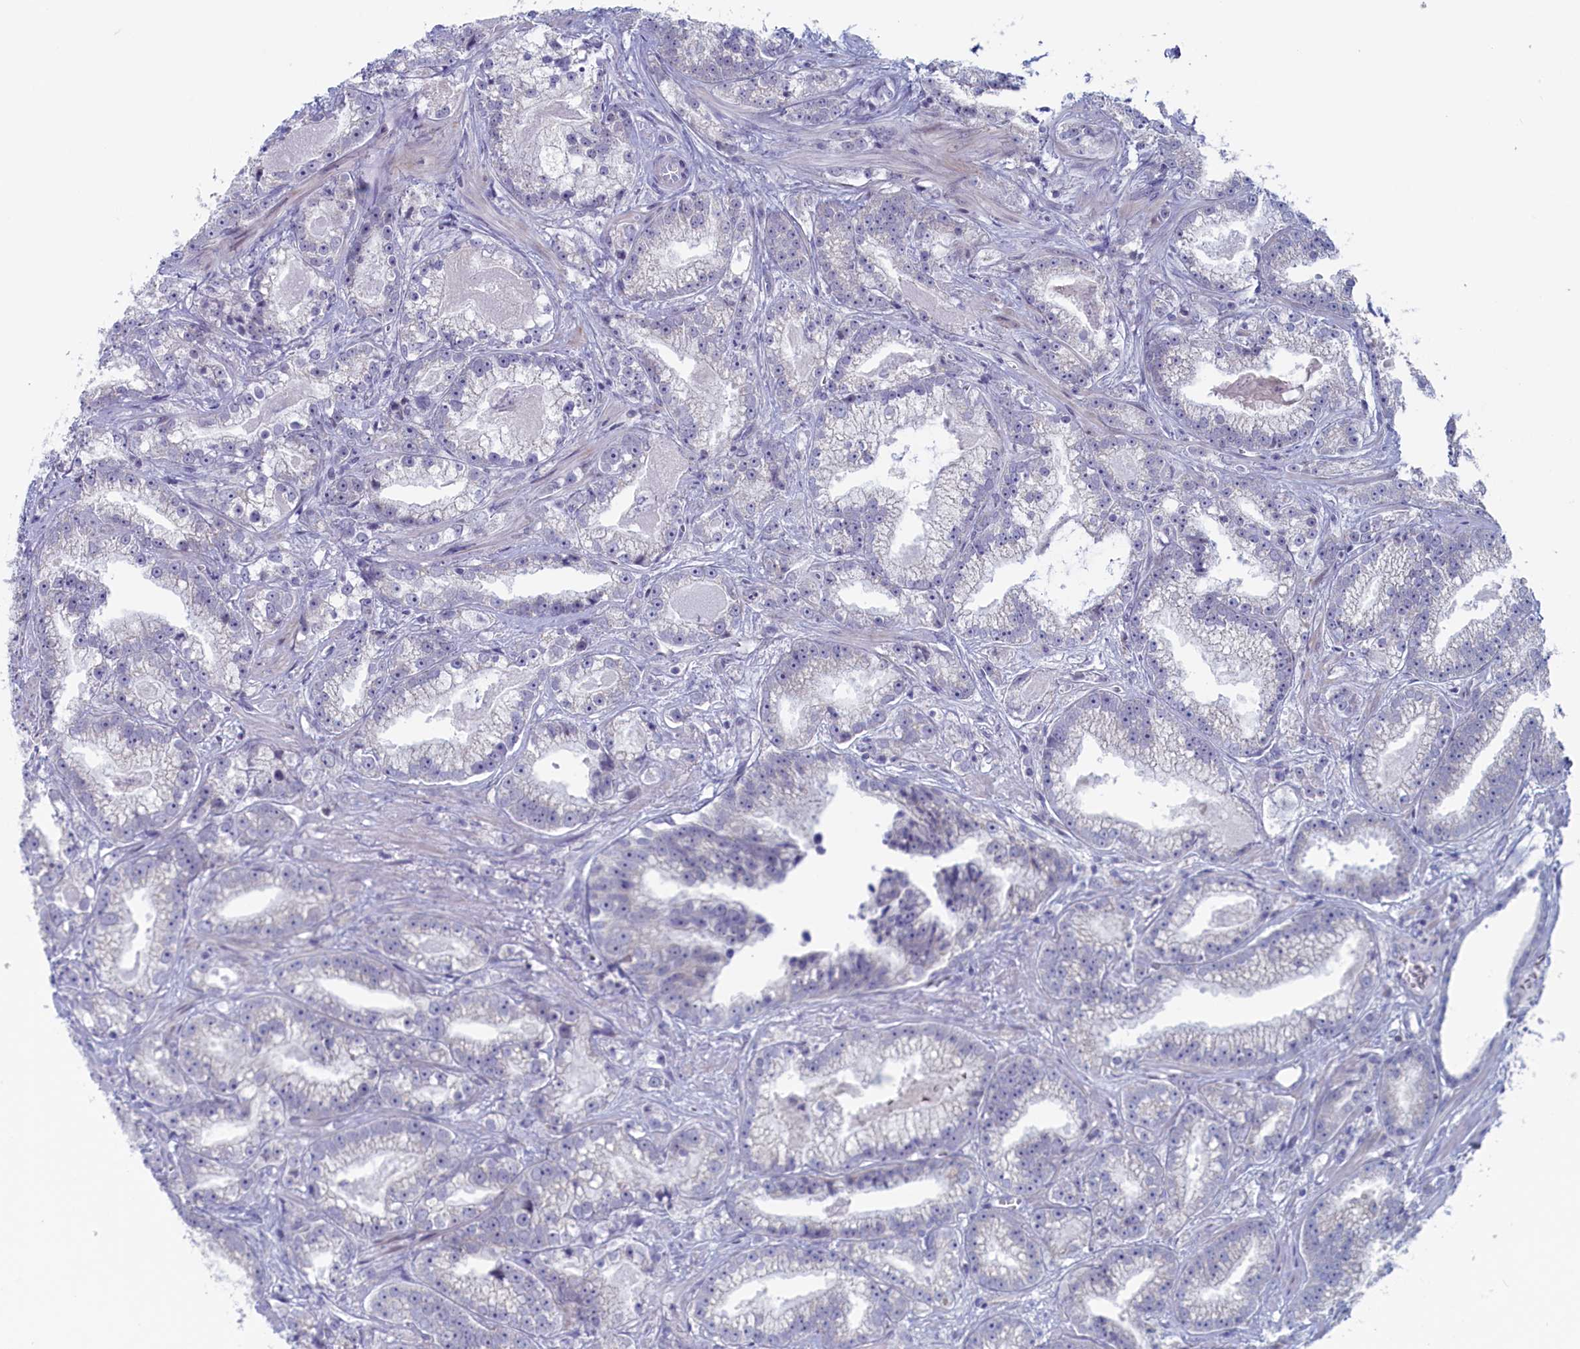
{"staining": {"intensity": "negative", "quantity": "none", "location": "none"}, "tissue": "prostate cancer", "cell_type": "Tumor cells", "image_type": "cancer", "snomed": [{"axis": "morphology", "description": "Adenocarcinoma, High grade"}, {"axis": "topography", "description": "Prostate and seminal vesicle, NOS"}], "caption": "Immunohistochemical staining of prostate cancer (high-grade adenocarcinoma) displays no significant positivity in tumor cells.", "gene": "WDR76", "patient": {"sex": "male", "age": 67}}